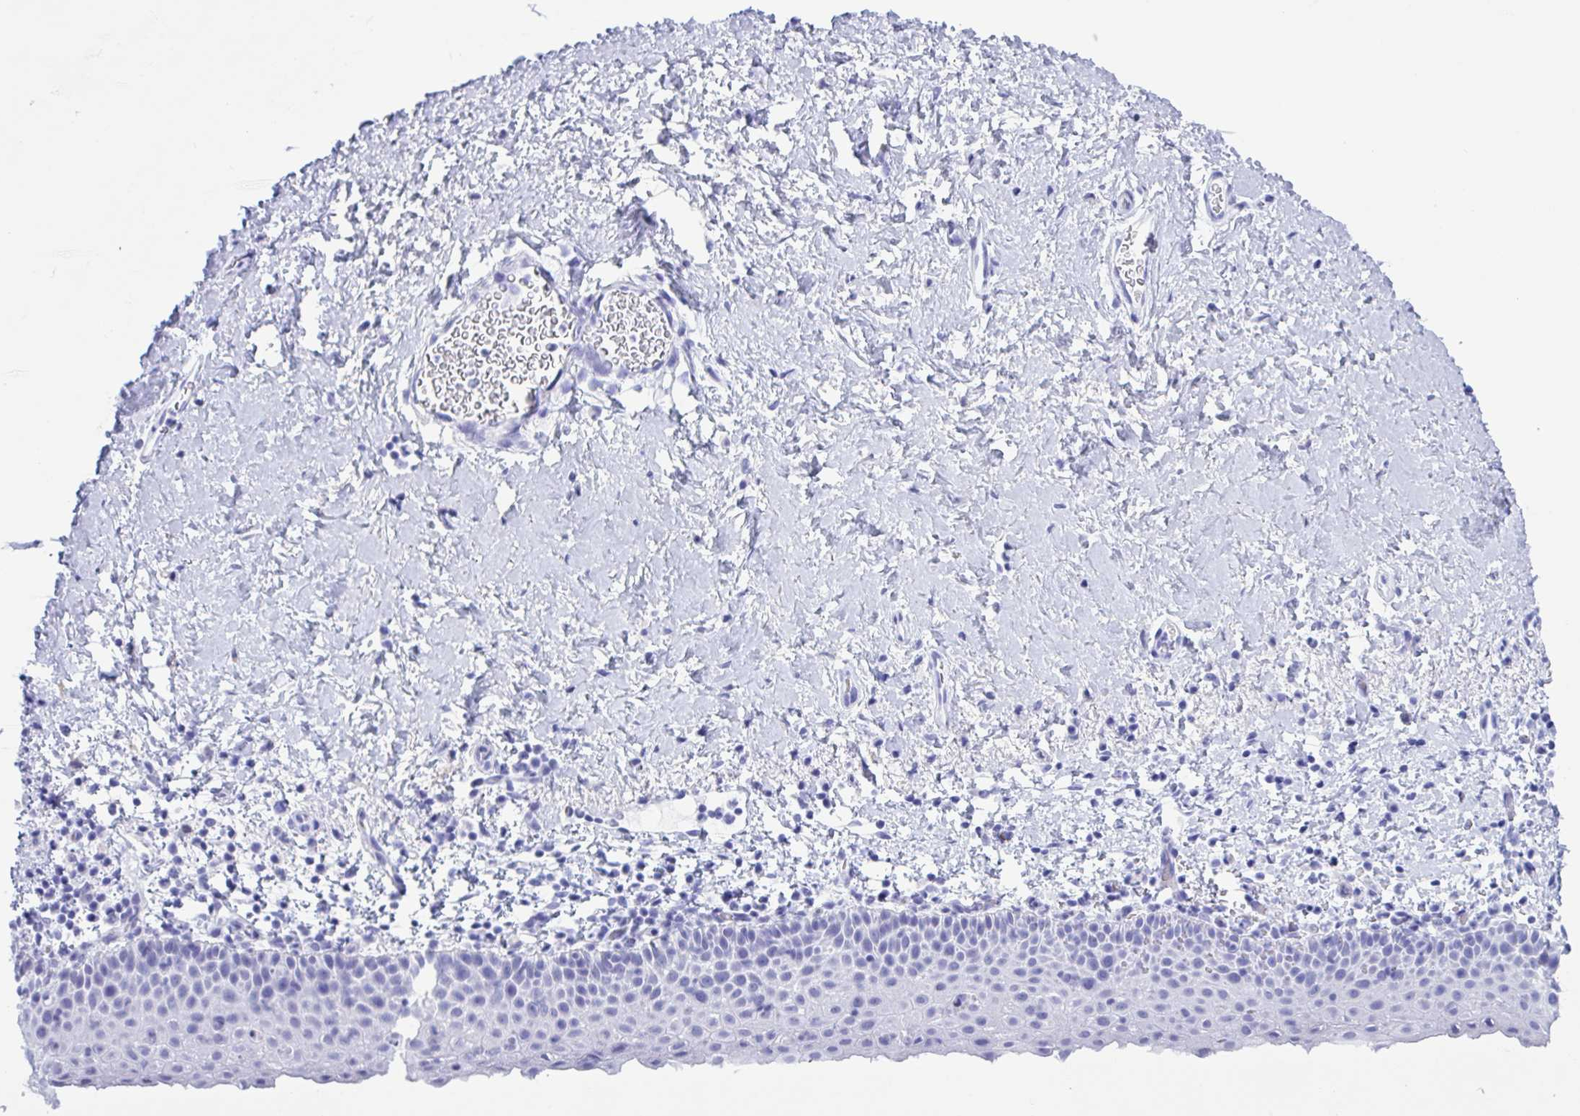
{"staining": {"intensity": "negative", "quantity": "none", "location": "none"}, "tissue": "vagina", "cell_type": "Squamous epithelial cells", "image_type": "normal", "snomed": [{"axis": "morphology", "description": "Normal tissue, NOS"}, {"axis": "topography", "description": "Vagina"}], "caption": "The histopathology image reveals no significant positivity in squamous epithelial cells of vagina.", "gene": "ZNF850", "patient": {"sex": "female", "age": 61}}